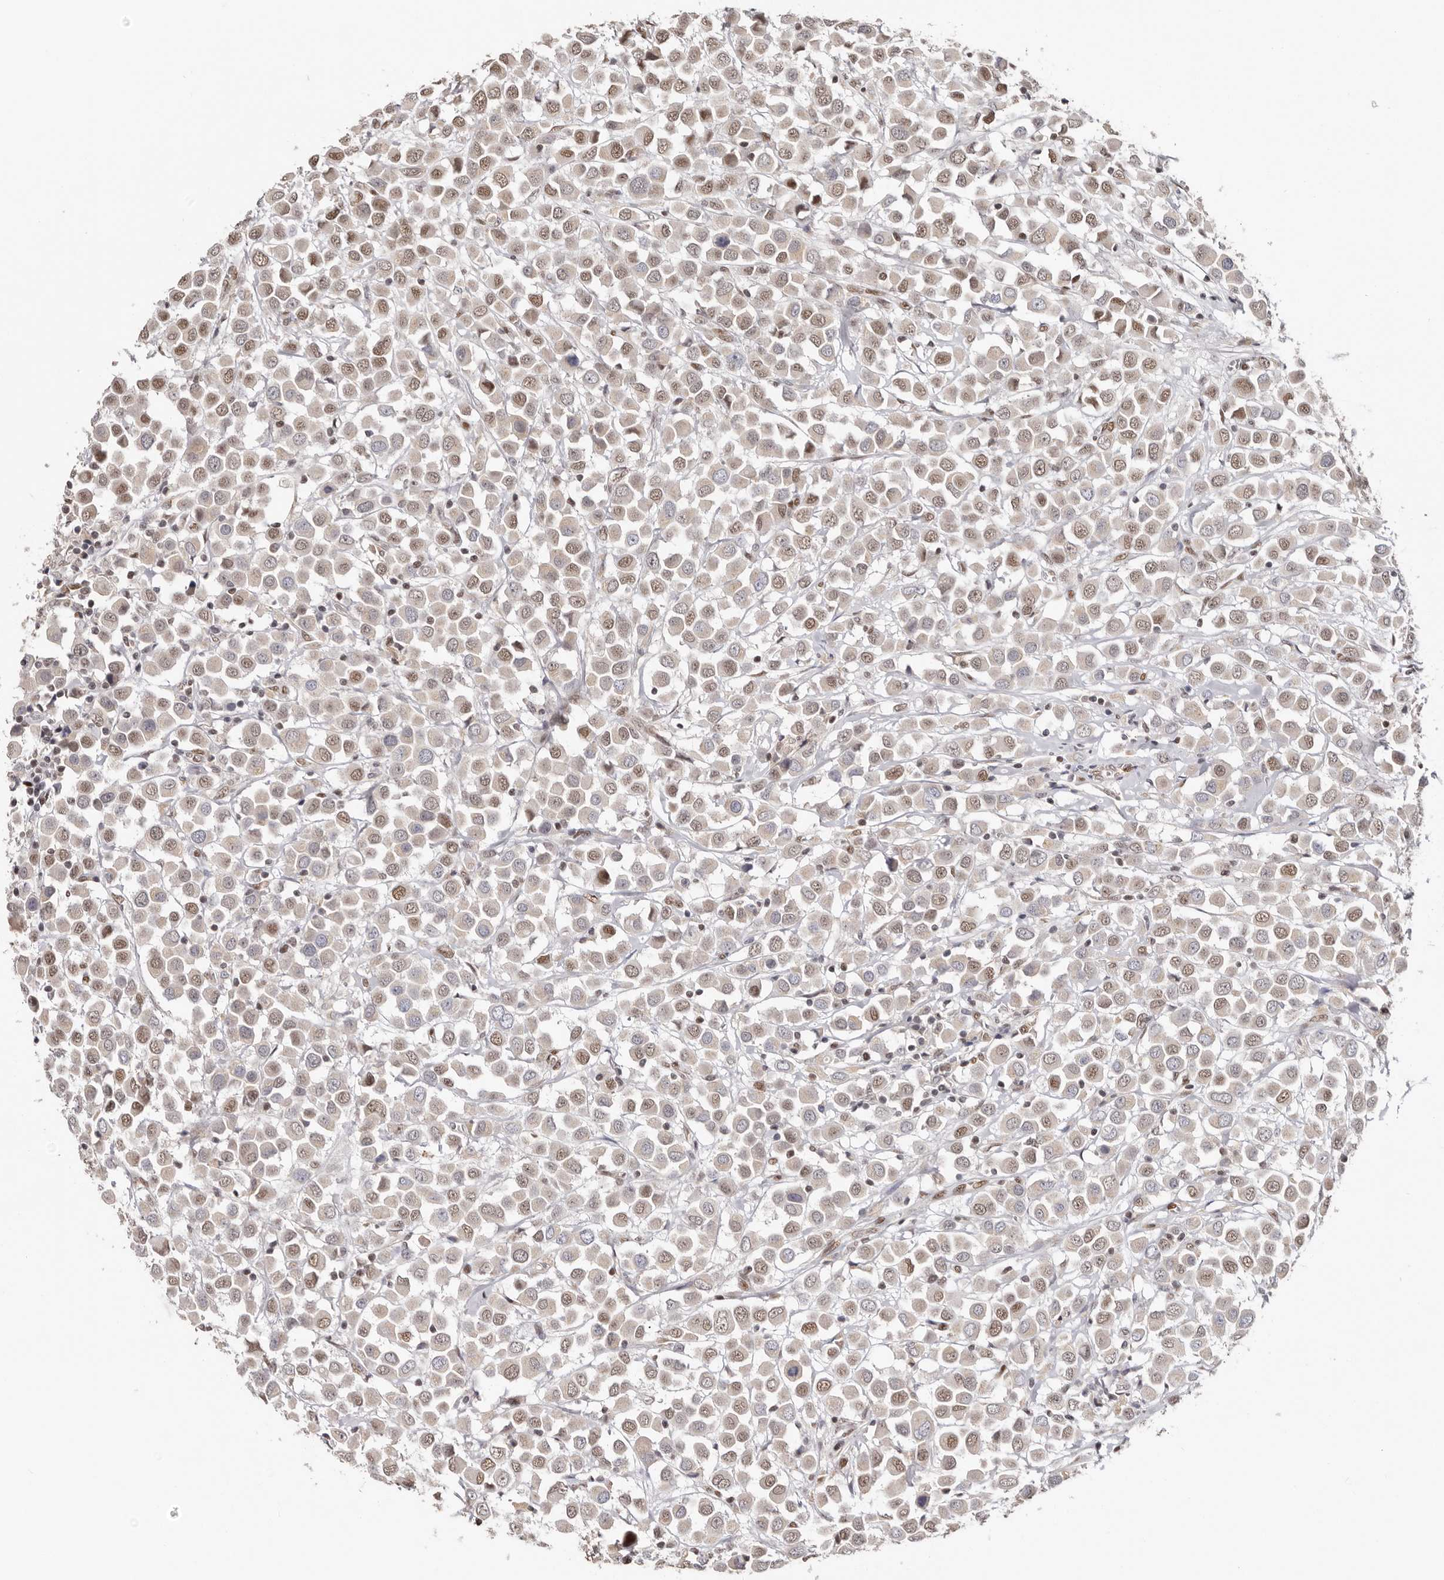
{"staining": {"intensity": "moderate", "quantity": "25%-75%", "location": "nuclear"}, "tissue": "breast cancer", "cell_type": "Tumor cells", "image_type": "cancer", "snomed": [{"axis": "morphology", "description": "Duct carcinoma"}, {"axis": "topography", "description": "Breast"}], "caption": "Breast cancer (invasive ductal carcinoma) stained with immunohistochemistry (IHC) demonstrates moderate nuclear expression in about 25%-75% of tumor cells.", "gene": "SMAD7", "patient": {"sex": "female", "age": 61}}